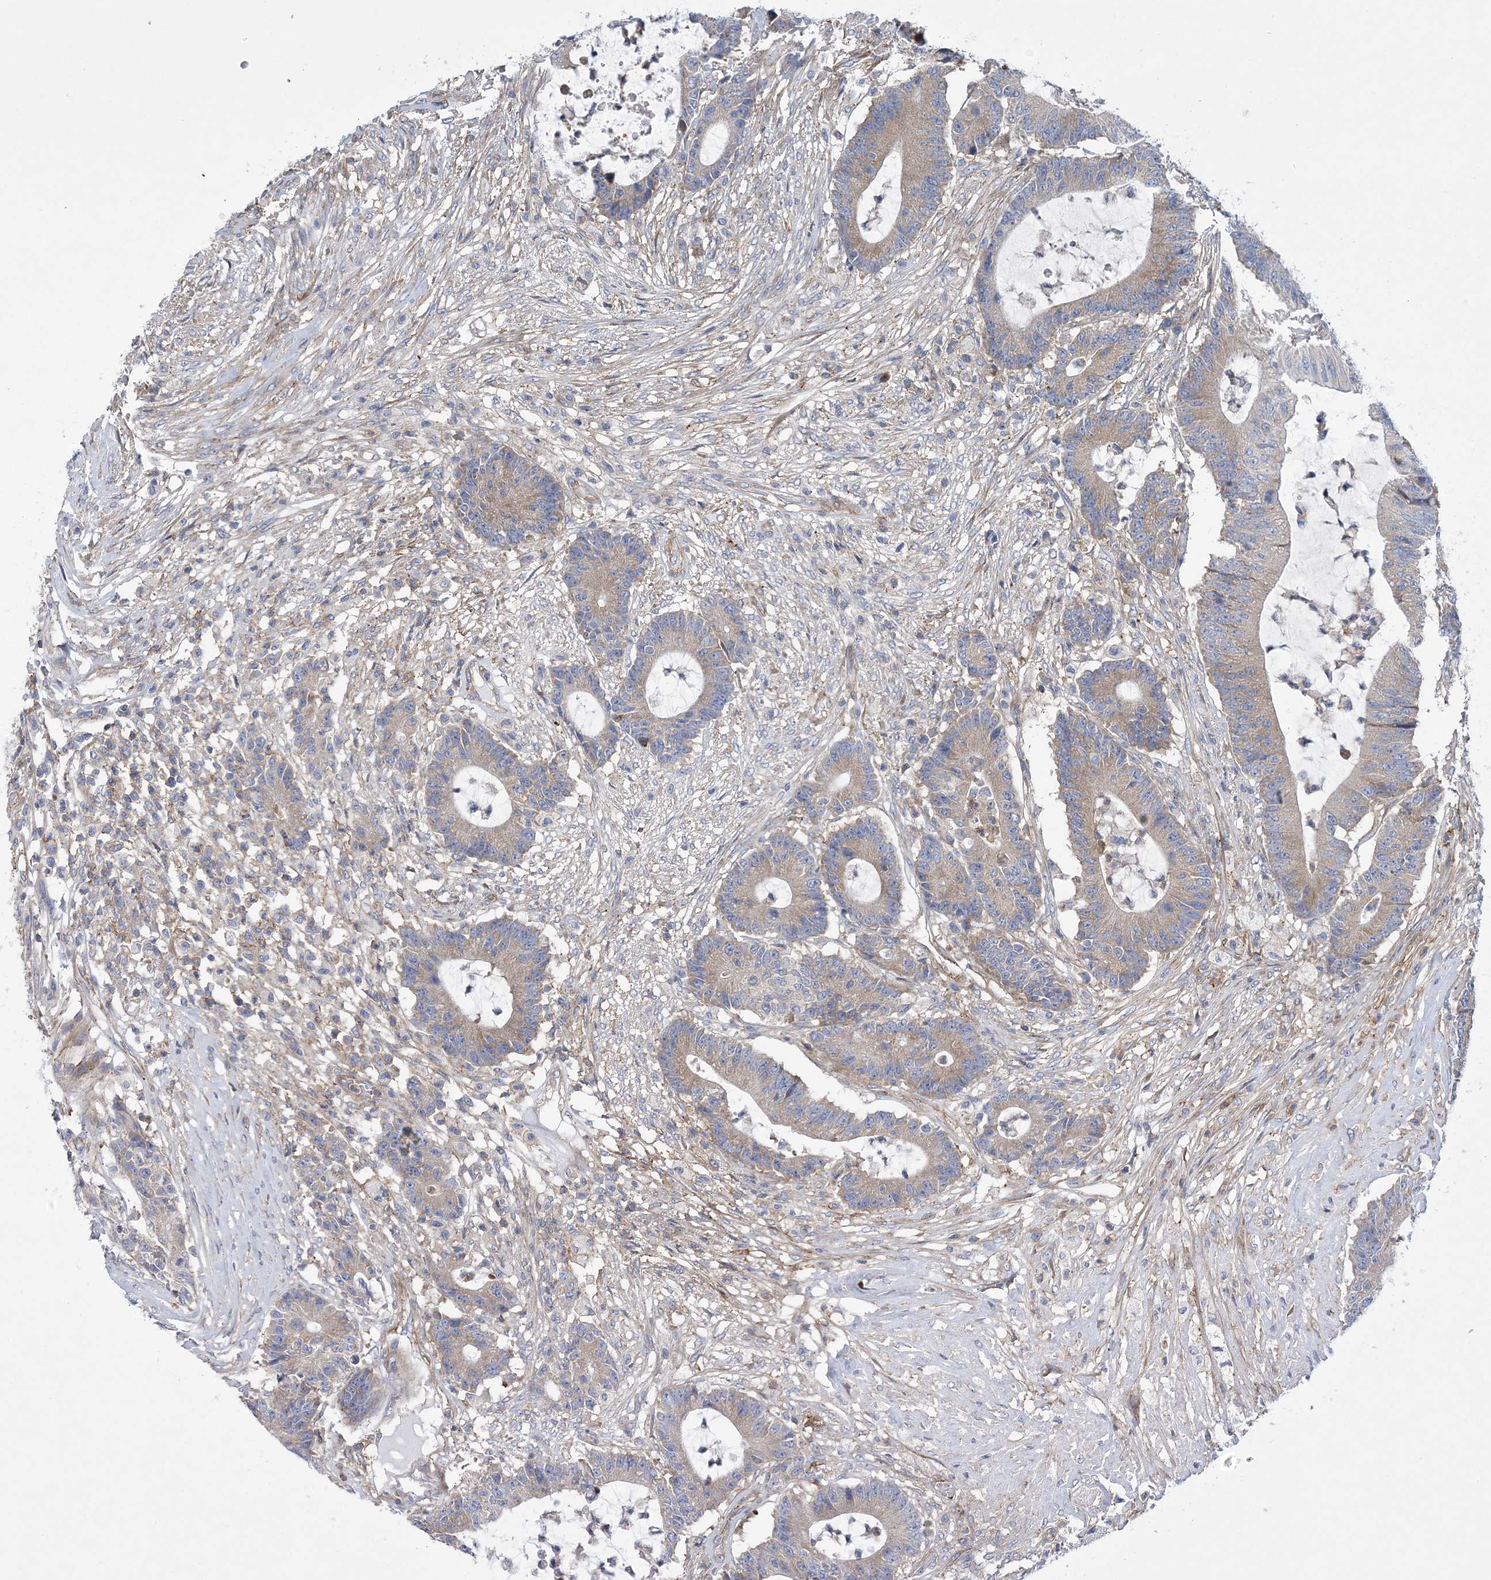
{"staining": {"intensity": "weak", "quantity": "25%-75%", "location": "cytoplasmic/membranous"}, "tissue": "colorectal cancer", "cell_type": "Tumor cells", "image_type": "cancer", "snomed": [{"axis": "morphology", "description": "Adenocarcinoma, NOS"}, {"axis": "topography", "description": "Colon"}], "caption": "Immunohistochemistry photomicrograph of human adenocarcinoma (colorectal) stained for a protein (brown), which demonstrates low levels of weak cytoplasmic/membranous expression in approximately 25%-75% of tumor cells.", "gene": "ARSJ", "patient": {"sex": "female", "age": 84}}